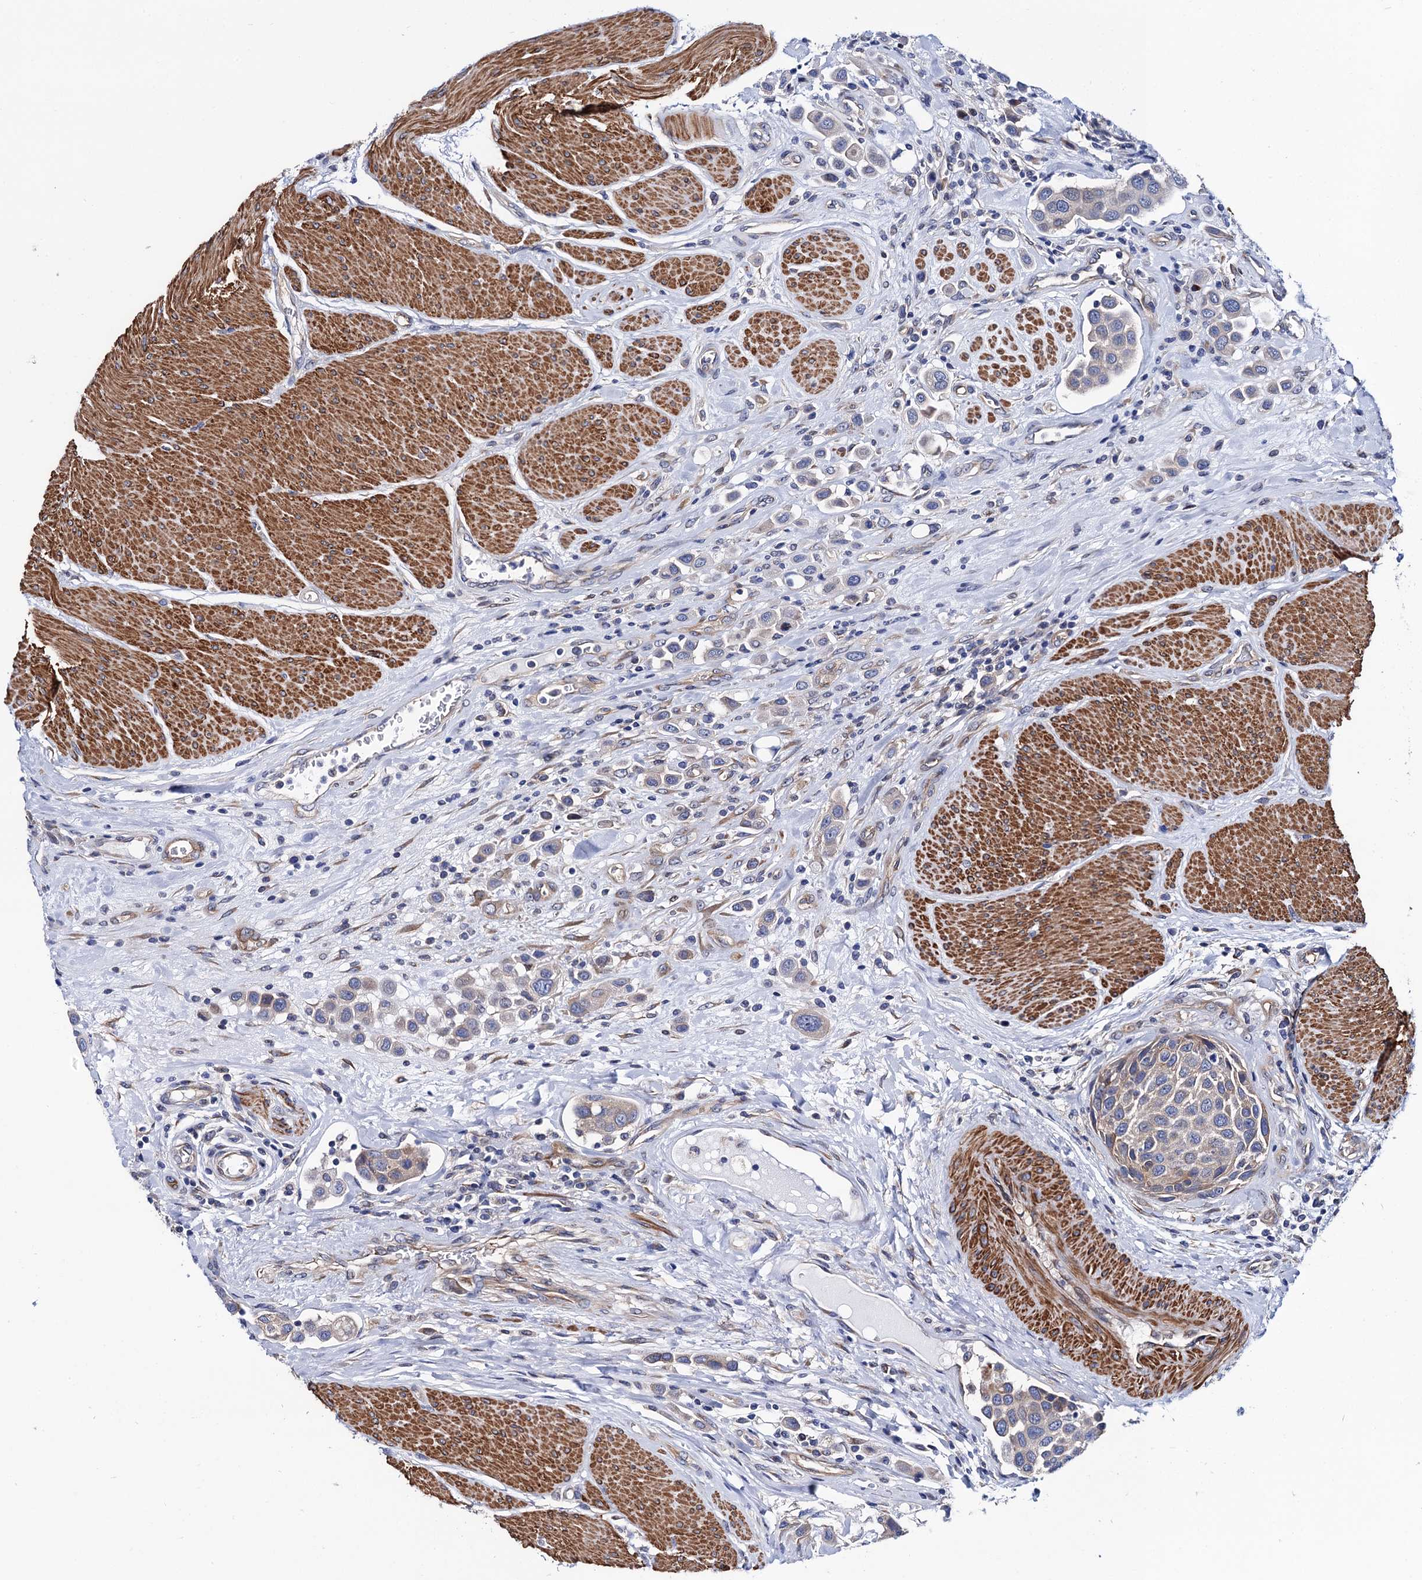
{"staining": {"intensity": "negative", "quantity": "none", "location": "none"}, "tissue": "urothelial cancer", "cell_type": "Tumor cells", "image_type": "cancer", "snomed": [{"axis": "morphology", "description": "Urothelial carcinoma, High grade"}, {"axis": "topography", "description": "Urinary bladder"}], "caption": "An image of urothelial cancer stained for a protein demonstrates no brown staining in tumor cells.", "gene": "ZDHHC18", "patient": {"sex": "male", "age": 50}}